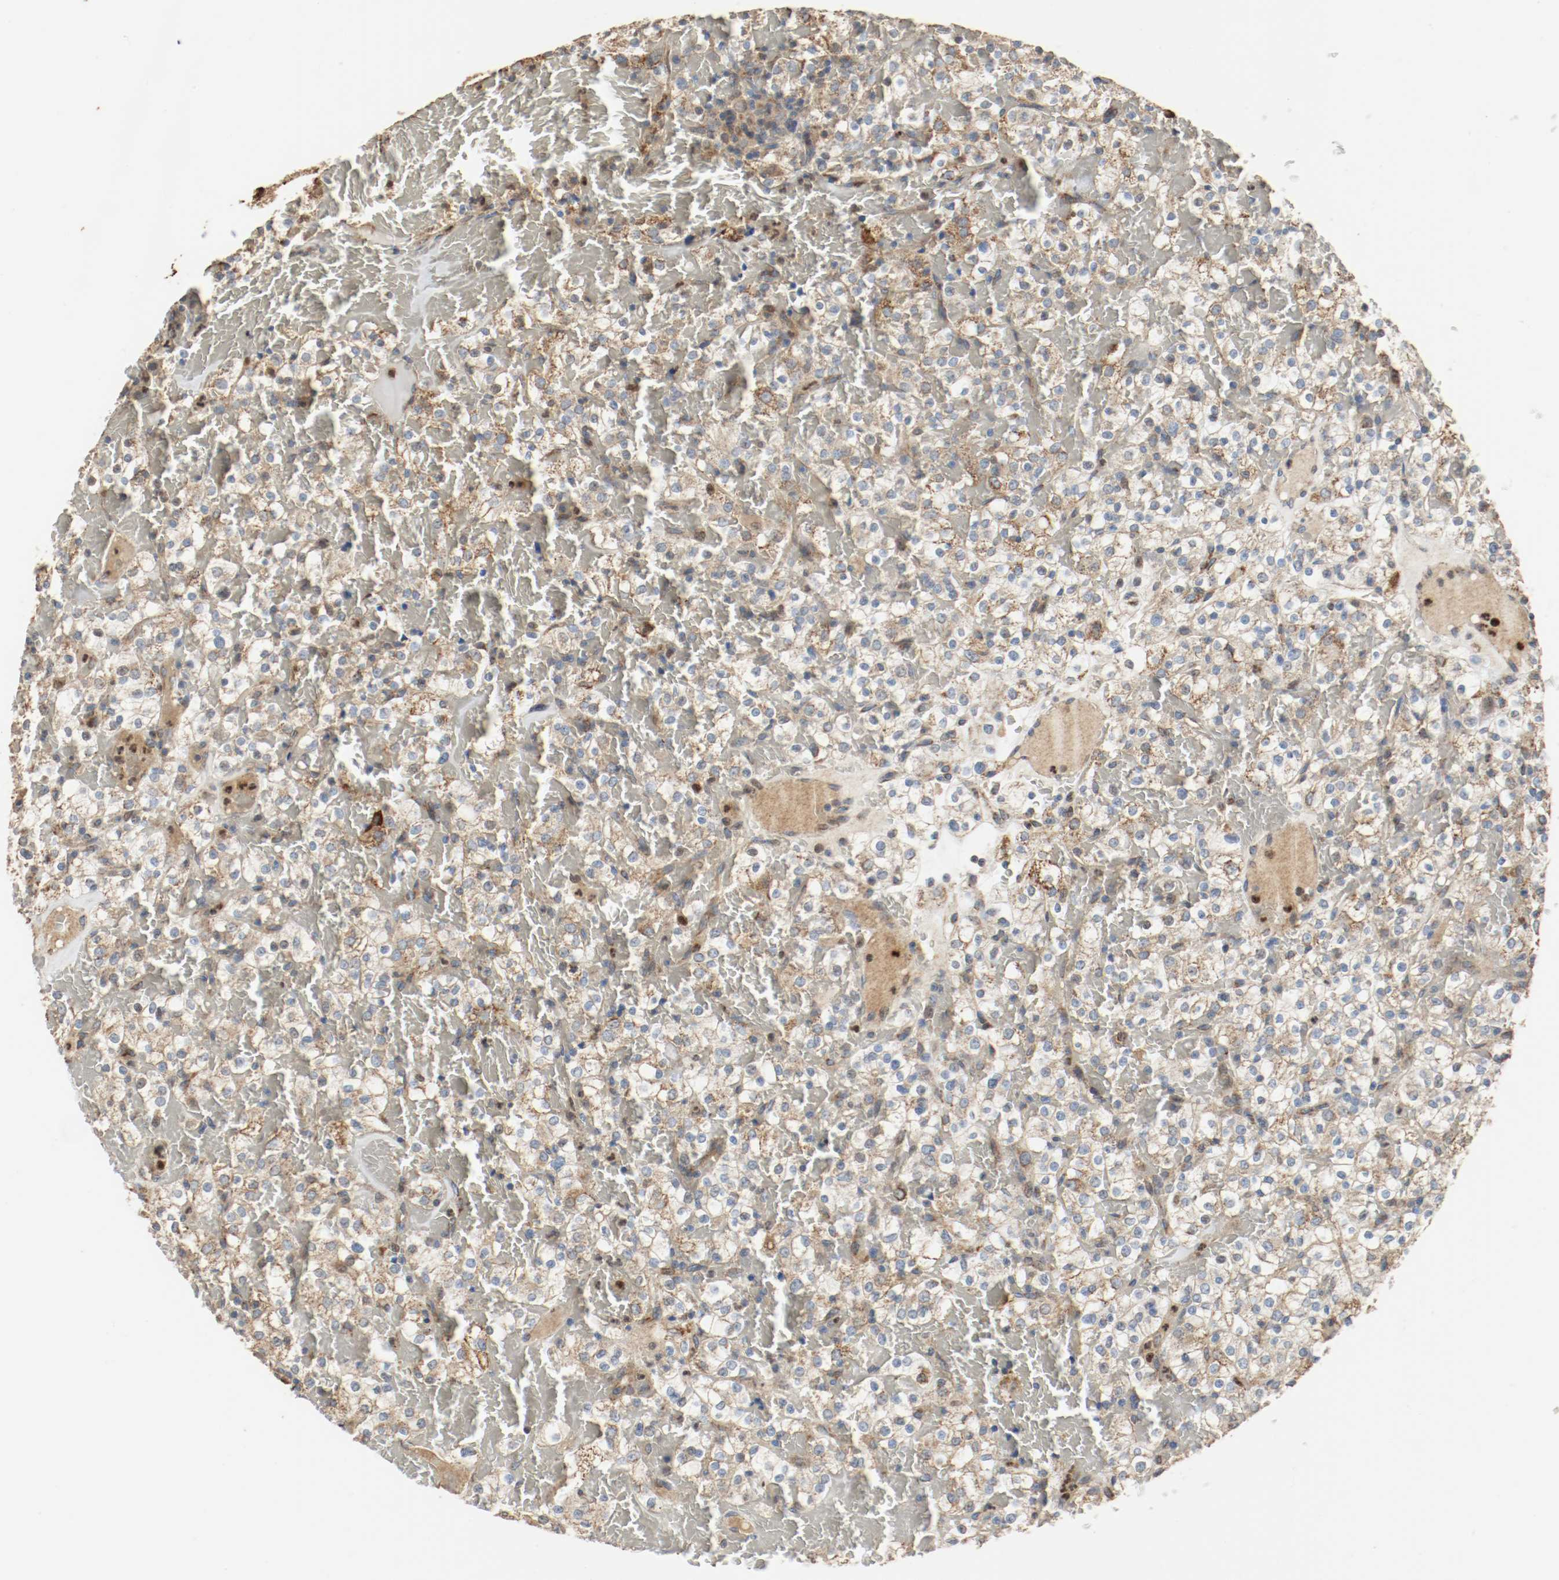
{"staining": {"intensity": "moderate", "quantity": ">75%", "location": "cytoplasmic/membranous"}, "tissue": "renal cancer", "cell_type": "Tumor cells", "image_type": "cancer", "snomed": [{"axis": "morphology", "description": "Normal tissue, NOS"}, {"axis": "morphology", "description": "Adenocarcinoma, NOS"}, {"axis": "topography", "description": "Kidney"}], "caption": "This micrograph demonstrates immunohistochemistry (IHC) staining of renal cancer, with medium moderate cytoplasmic/membranous positivity in about >75% of tumor cells.", "gene": "ALDH4A1", "patient": {"sex": "female", "age": 72}}